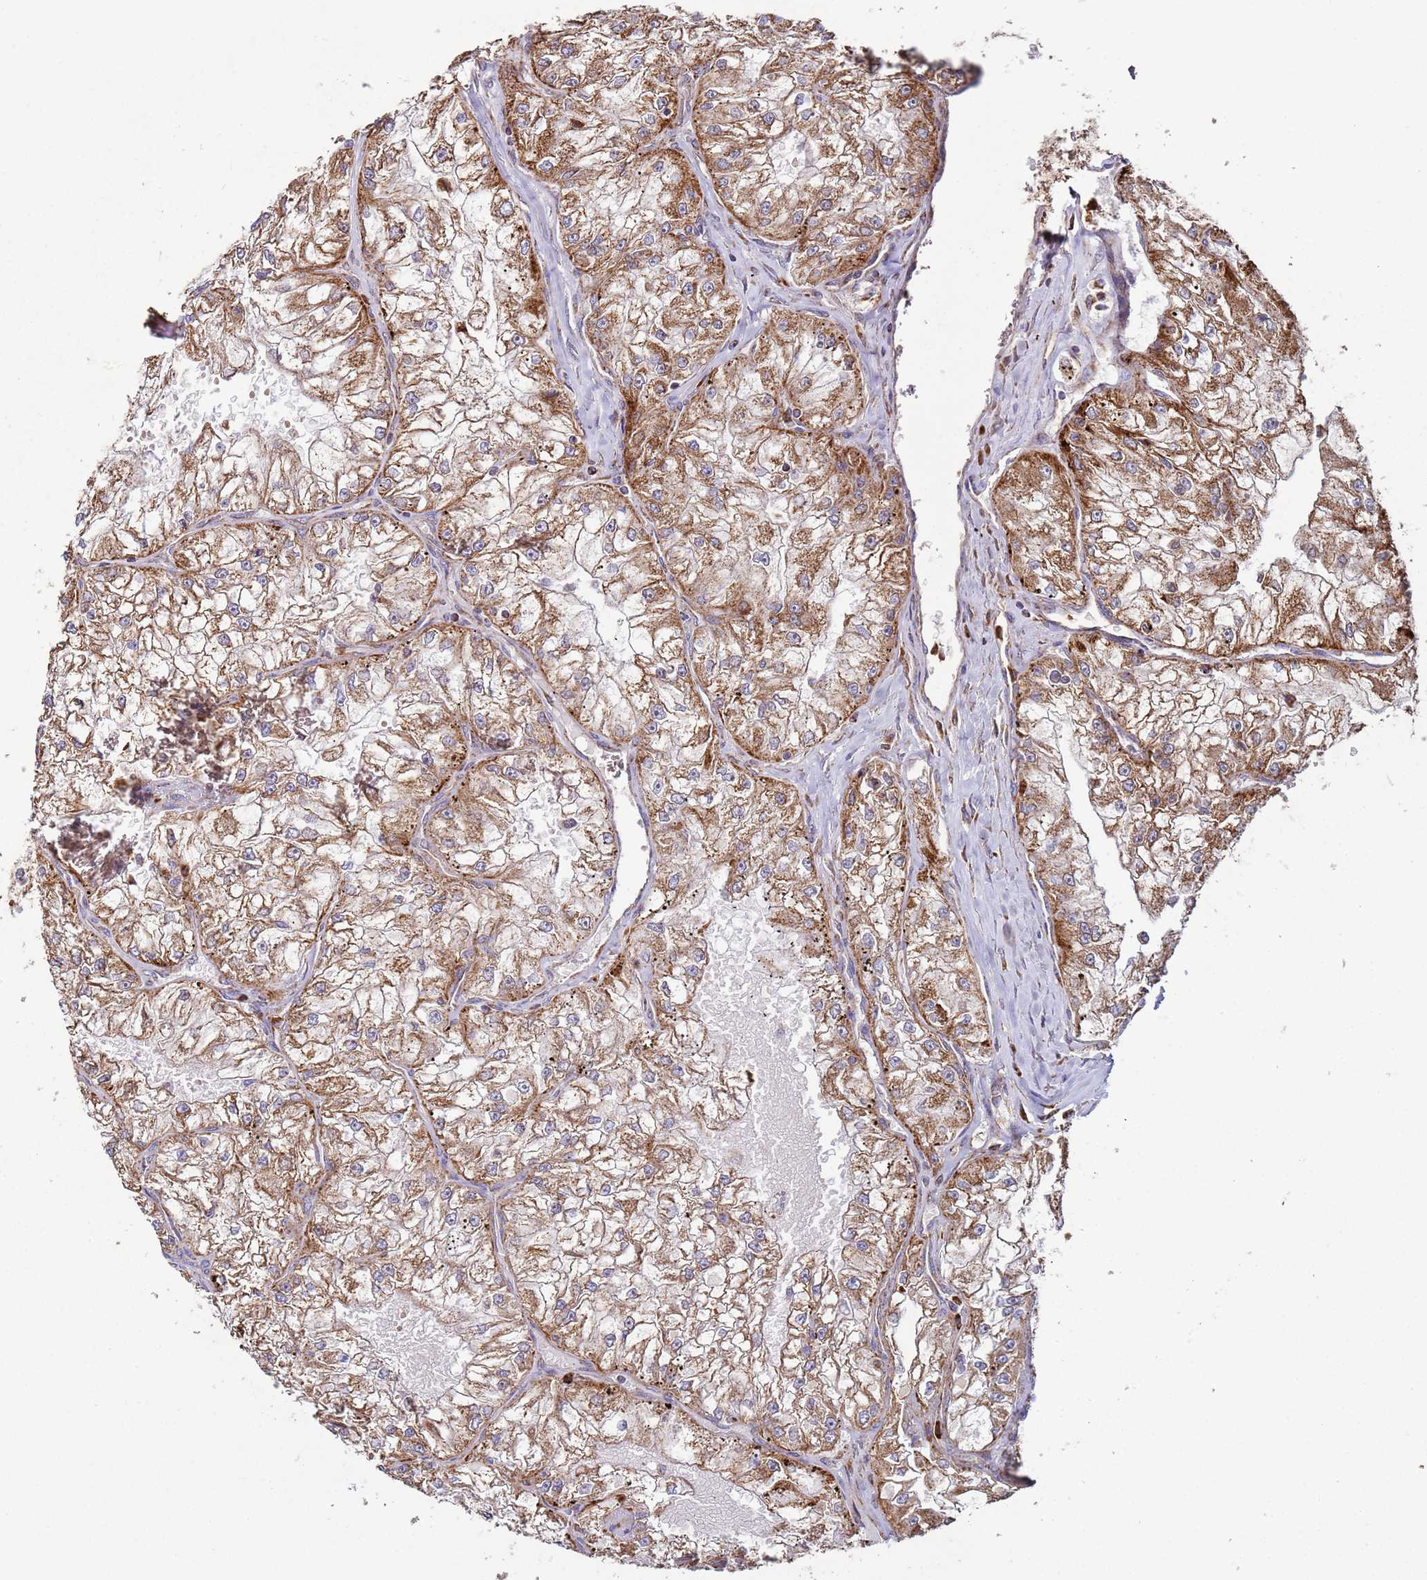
{"staining": {"intensity": "moderate", "quantity": ">75%", "location": "cytoplasmic/membranous"}, "tissue": "renal cancer", "cell_type": "Tumor cells", "image_type": "cancer", "snomed": [{"axis": "morphology", "description": "Adenocarcinoma, NOS"}, {"axis": "topography", "description": "Kidney"}], "caption": "Renal adenocarcinoma stained with a brown dye displays moderate cytoplasmic/membranous positive staining in approximately >75% of tumor cells.", "gene": "FBXO33", "patient": {"sex": "female", "age": 72}}